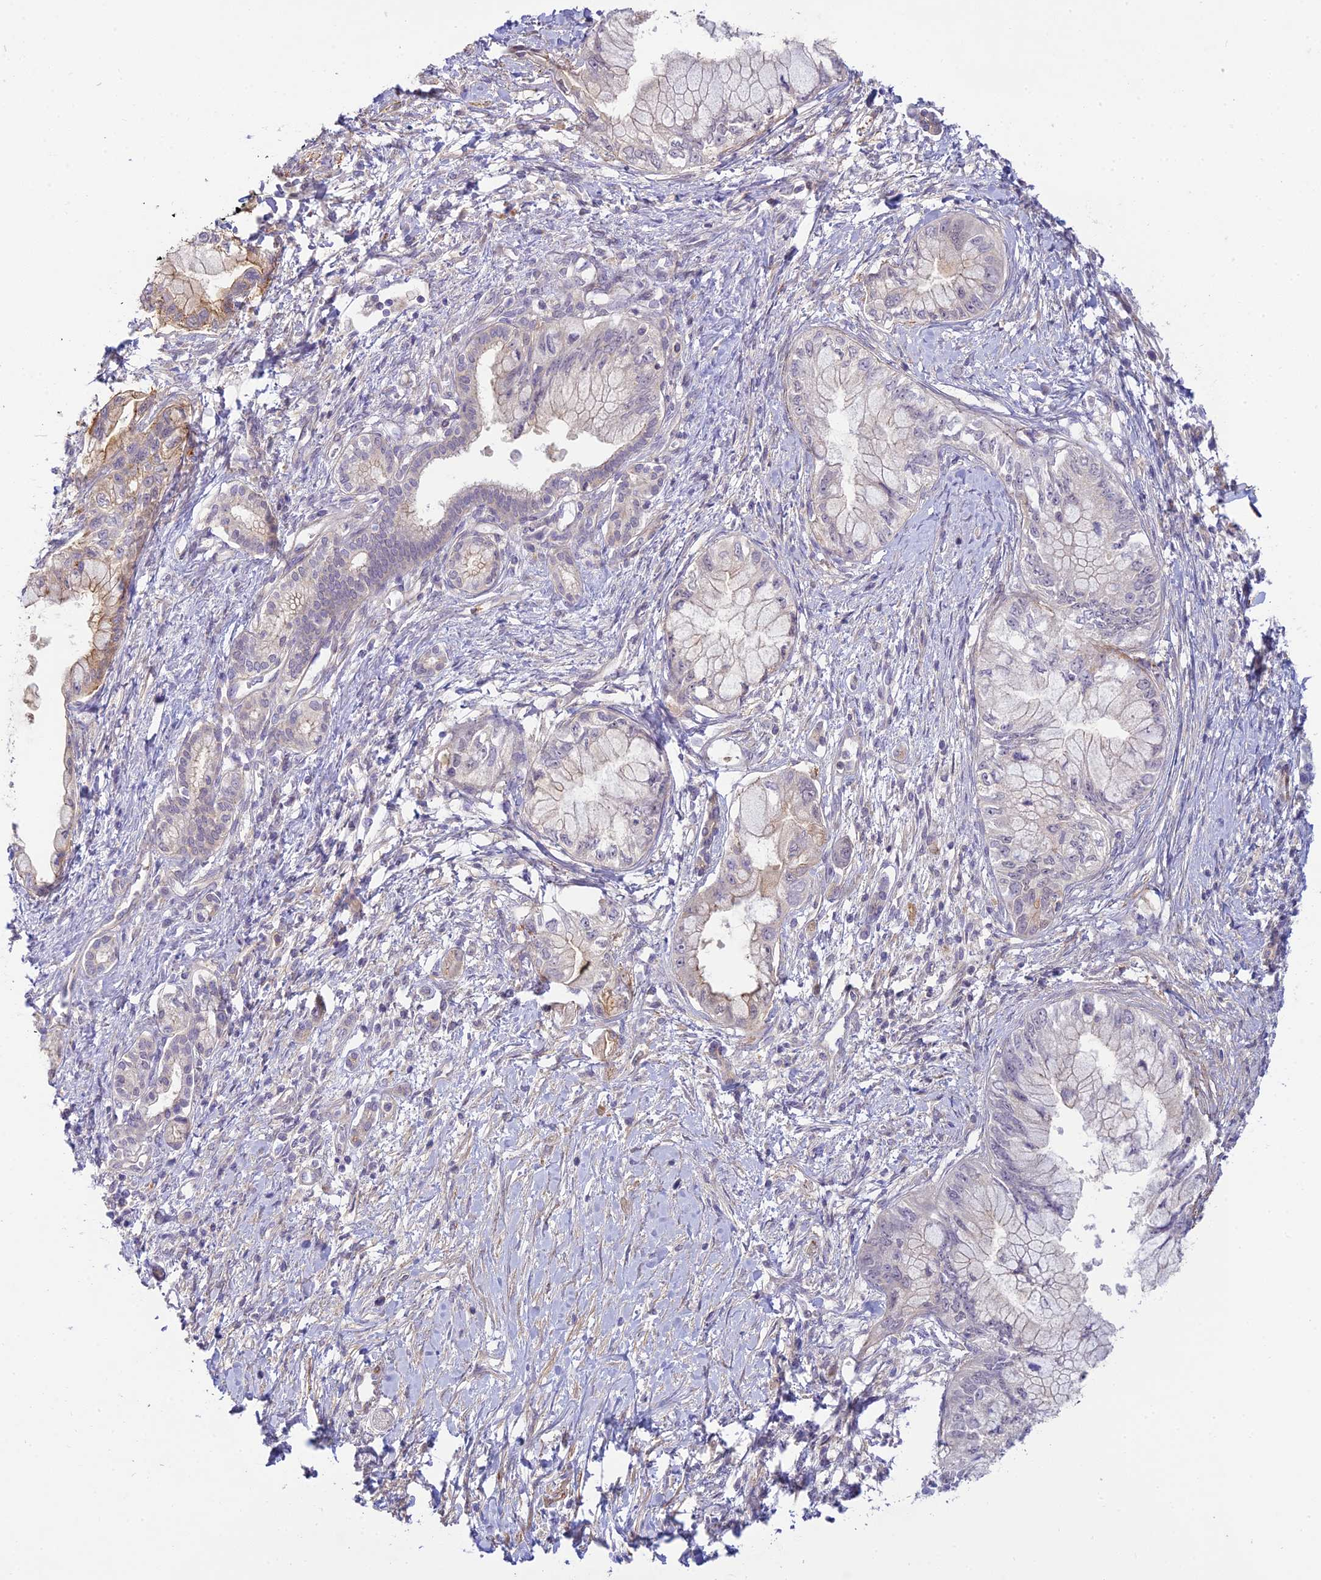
{"staining": {"intensity": "moderate", "quantity": "<25%", "location": "cytoplasmic/membranous"}, "tissue": "pancreatic cancer", "cell_type": "Tumor cells", "image_type": "cancer", "snomed": [{"axis": "morphology", "description": "Adenocarcinoma, NOS"}, {"axis": "topography", "description": "Pancreas"}], "caption": "The micrograph demonstrates staining of pancreatic cancer (adenocarcinoma), revealing moderate cytoplasmic/membranous protein positivity (brown color) within tumor cells. (DAB (3,3'-diaminobenzidine) IHC with brightfield microscopy, high magnification).", "gene": "FBXW4", "patient": {"sex": "male", "age": 48}}